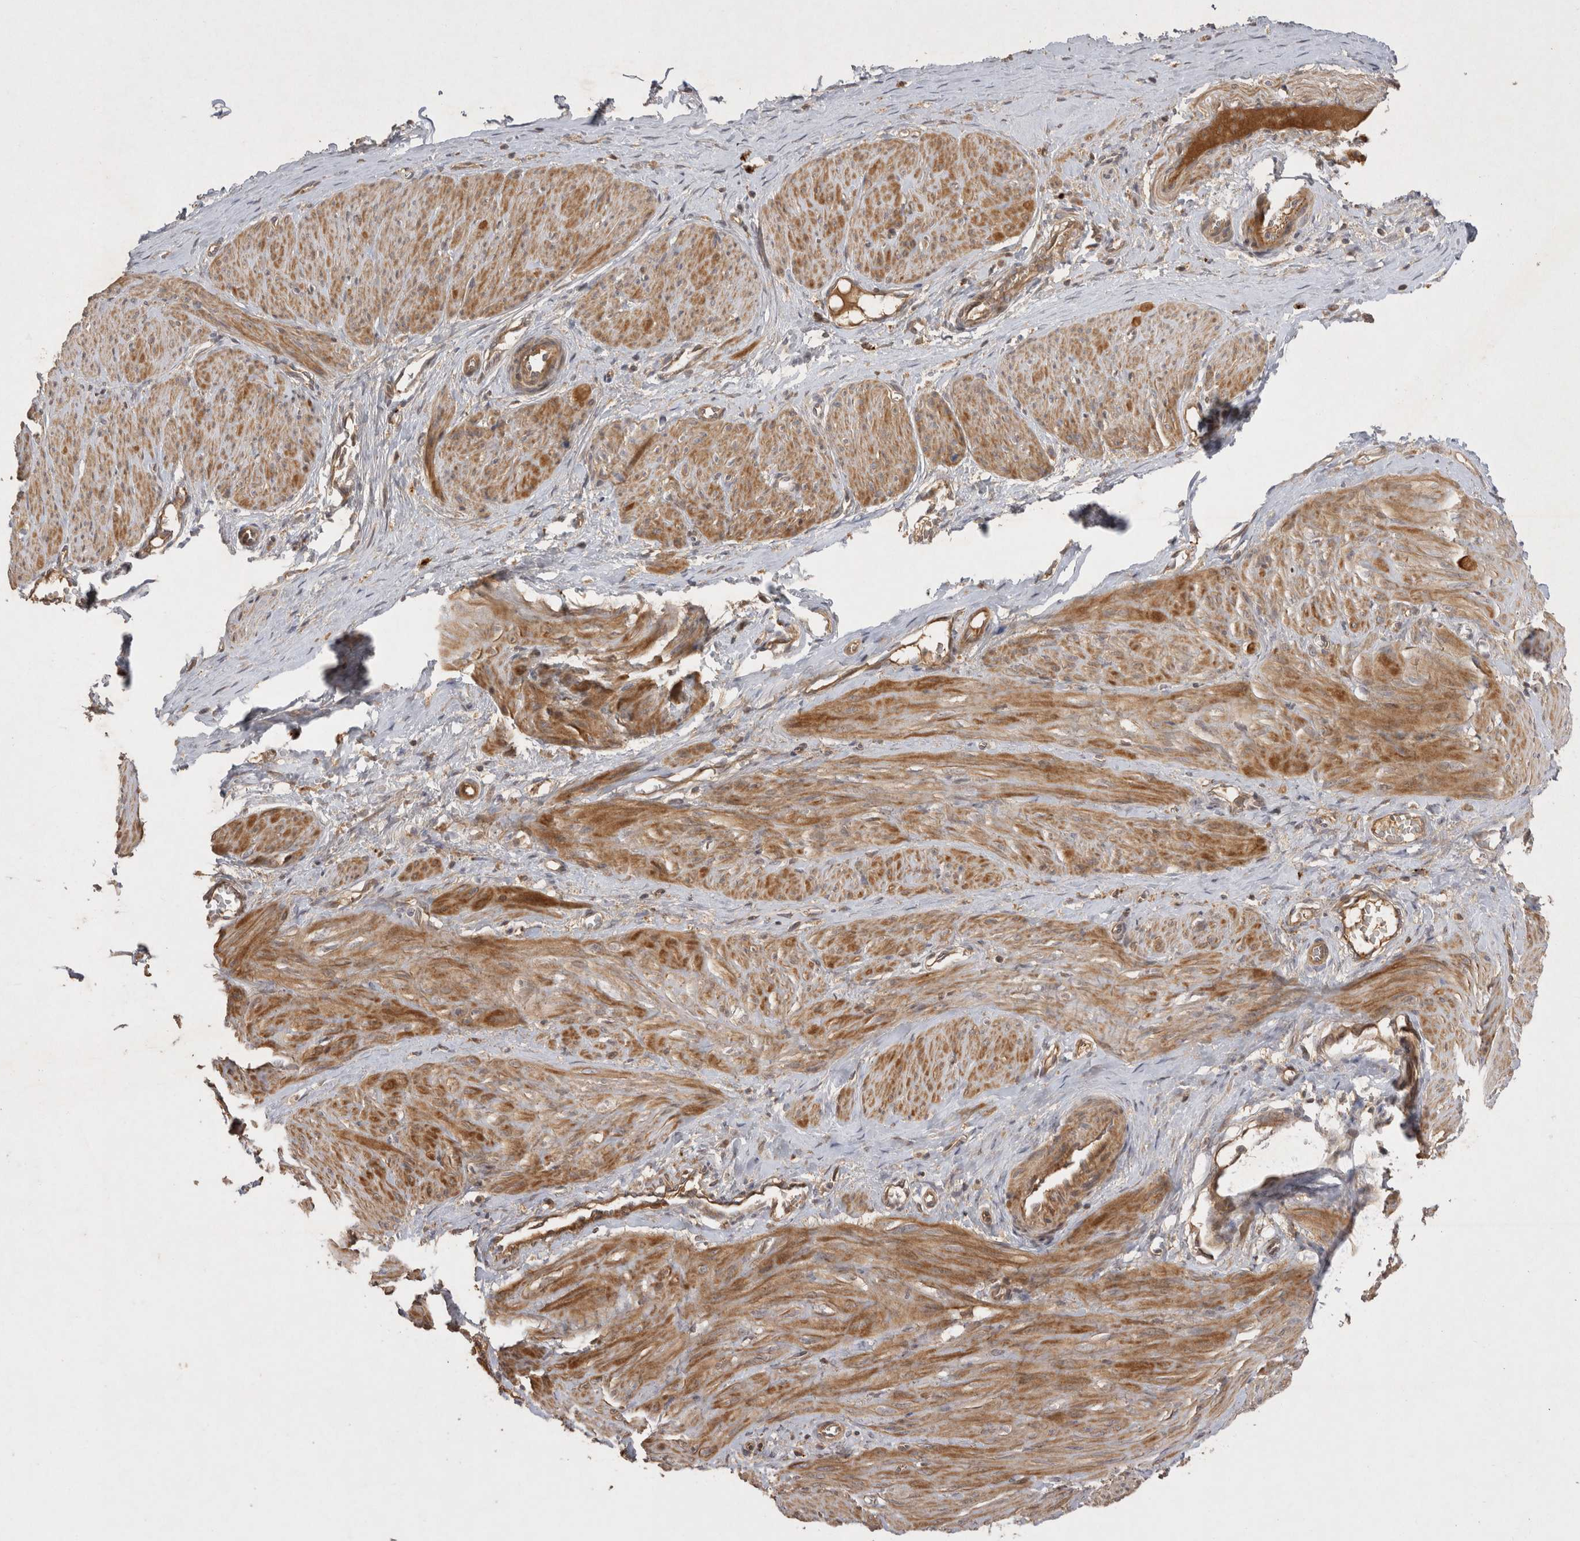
{"staining": {"intensity": "moderate", "quantity": ">75%", "location": "cytoplasmic/membranous"}, "tissue": "smooth muscle", "cell_type": "Smooth muscle cells", "image_type": "normal", "snomed": [{"axis": "morphology", "description": "Normal tissue, NOS"}, {"axis": "topography", "description": "Endometrium"}], "caption": "Smooth muscle cells demonstrate moderate cytoplasmic/membranous expression in about >75% of cells in unremarkable smooth muscle.", "gene": "PPP1R42", "patient": {"sex": "female", "age": 33}}